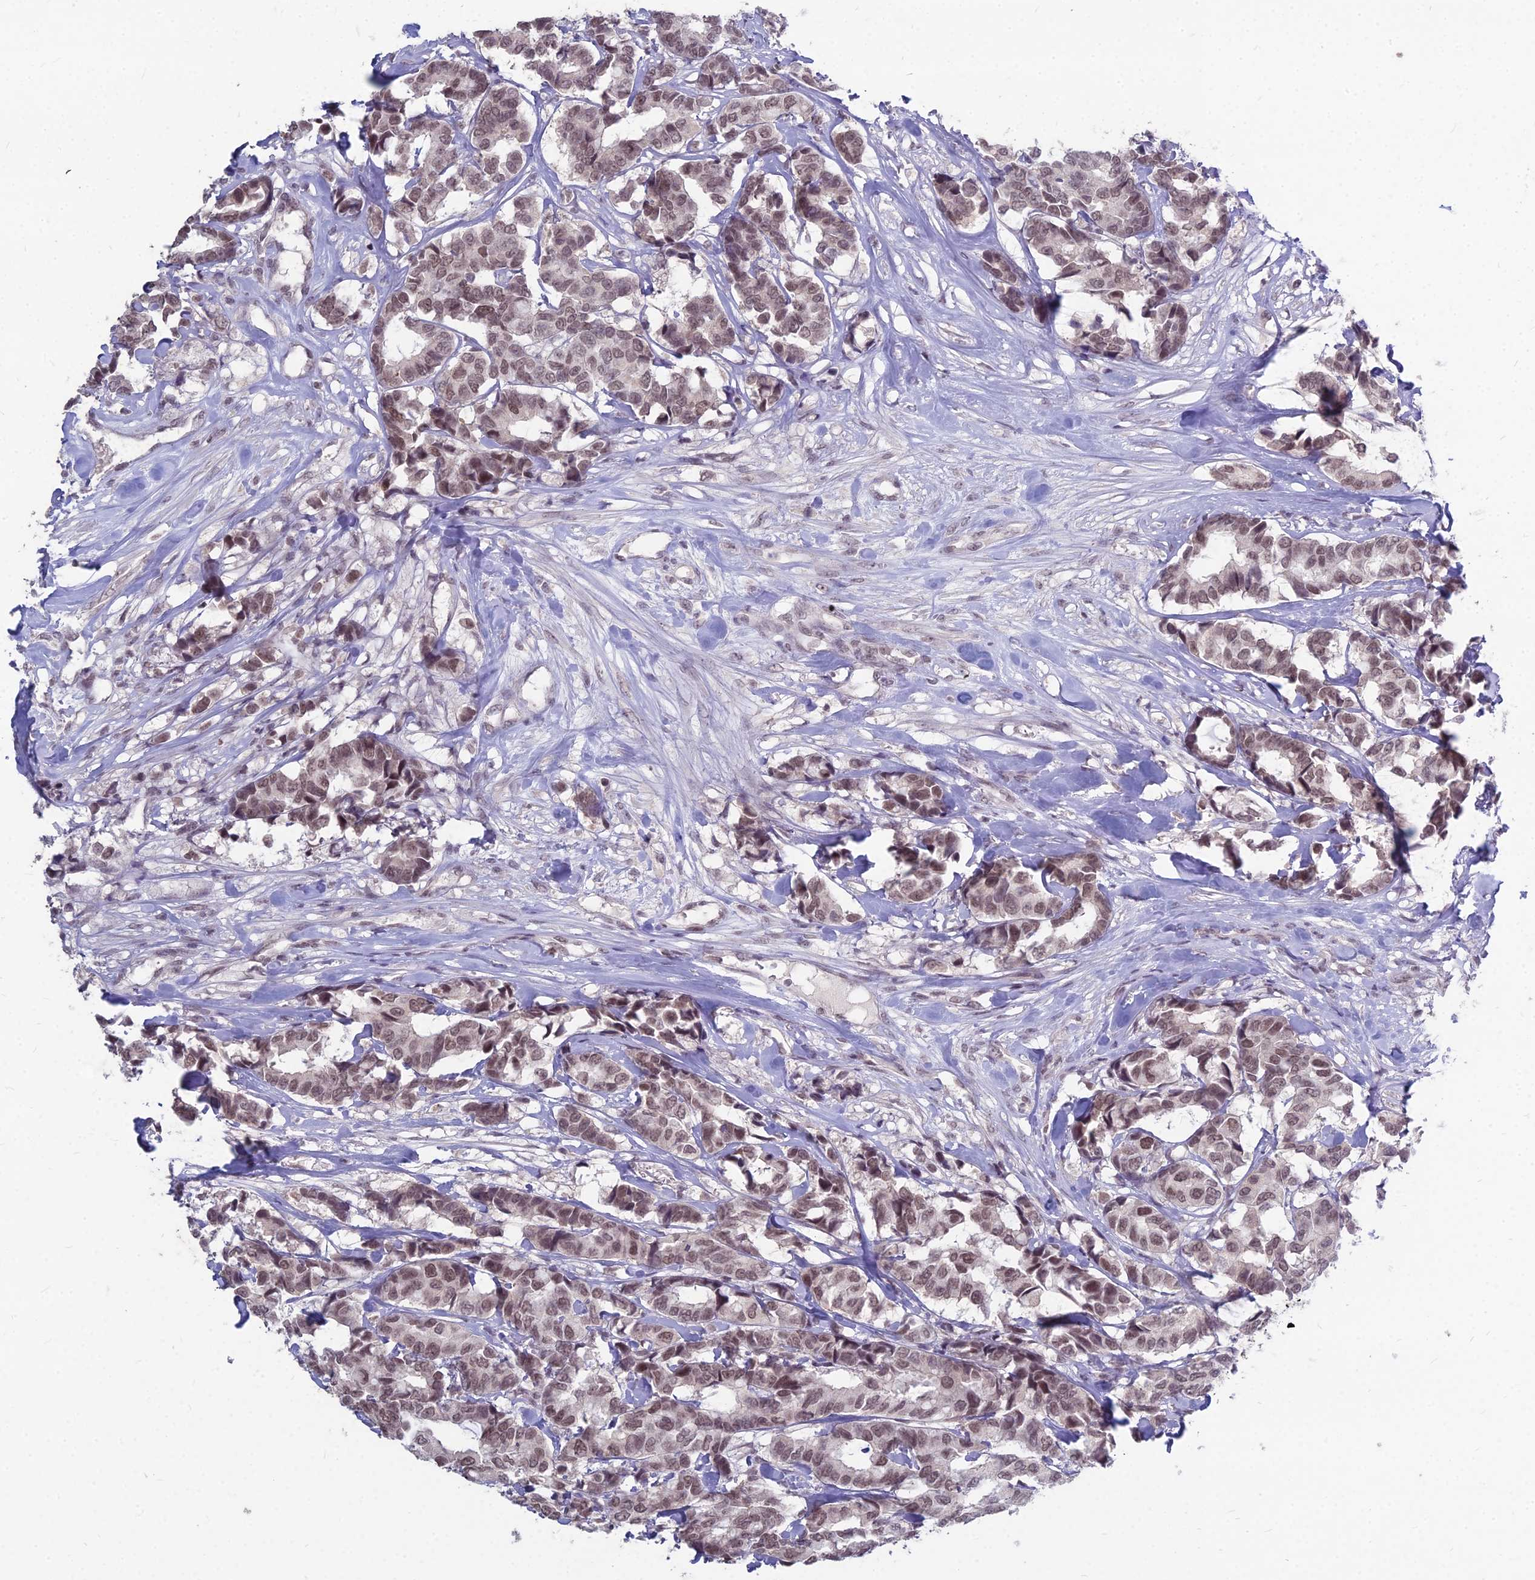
{"staining": {"intensity": "moderate", "quantity": ">75%", "location": "nuclear"}, "tissue": "breast cancer", "cell_type": "Tumor cells", "image_type": "cancer", "snomed": [{"axis": "morphology", "description": "Normal tissue, NOS"}, {"axis": "morphology", "description": "Duct carcinoma"}, {"axis": "topography", "description": "Breast"}], "caption": "DAB (3,3'-diaminobenzidine) immunohistochemical staining of invasive ductal carcinoma (breast) exhibits moderate nuclear protein positivity in about >75% of tumor cells.", "gene": "KAT7", "patient": {"sex": "female", "age": 87}}